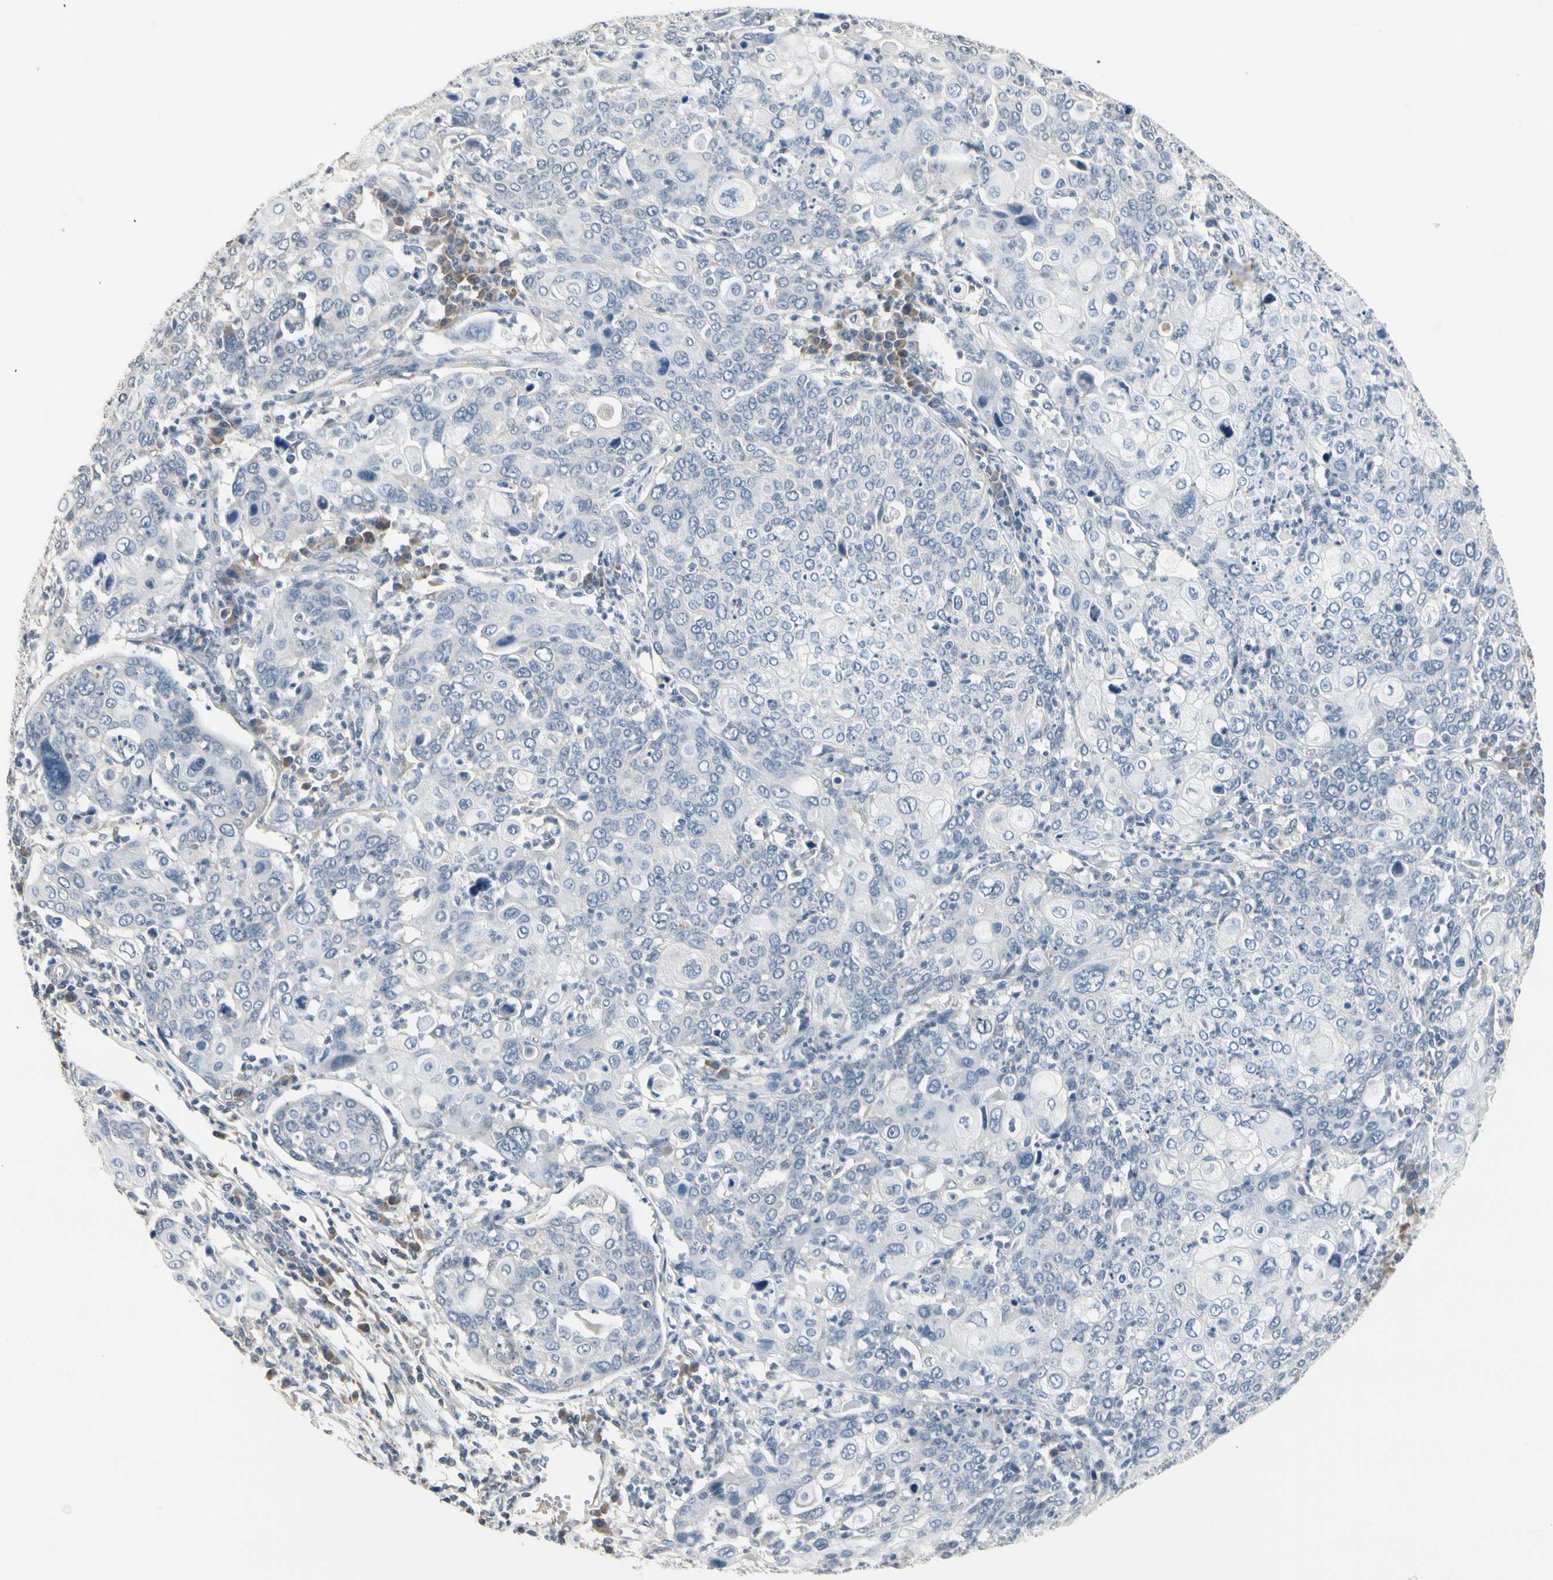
{"staining": {"intensity": "negative", "quantity": "none", "location": "none"}, "tissue": "cervical cancer", "cell_type": "Tumor cells", "image_type": "cancer", "snomed": [{"axis": "morphology", "description": "Squamous cell carcinoma, NOS"}, {"axis": "topography", "description": "Cervix"}], "caption": "High magnification brightfield microscopy of squamous cell carcinoma (cervical) stained with DAB (brown) and counterstained with hematoxylin (blue): tumor cells show no significant staining.", "gene": "SV2A", "patient": {"sex": "female", "age": 40}}